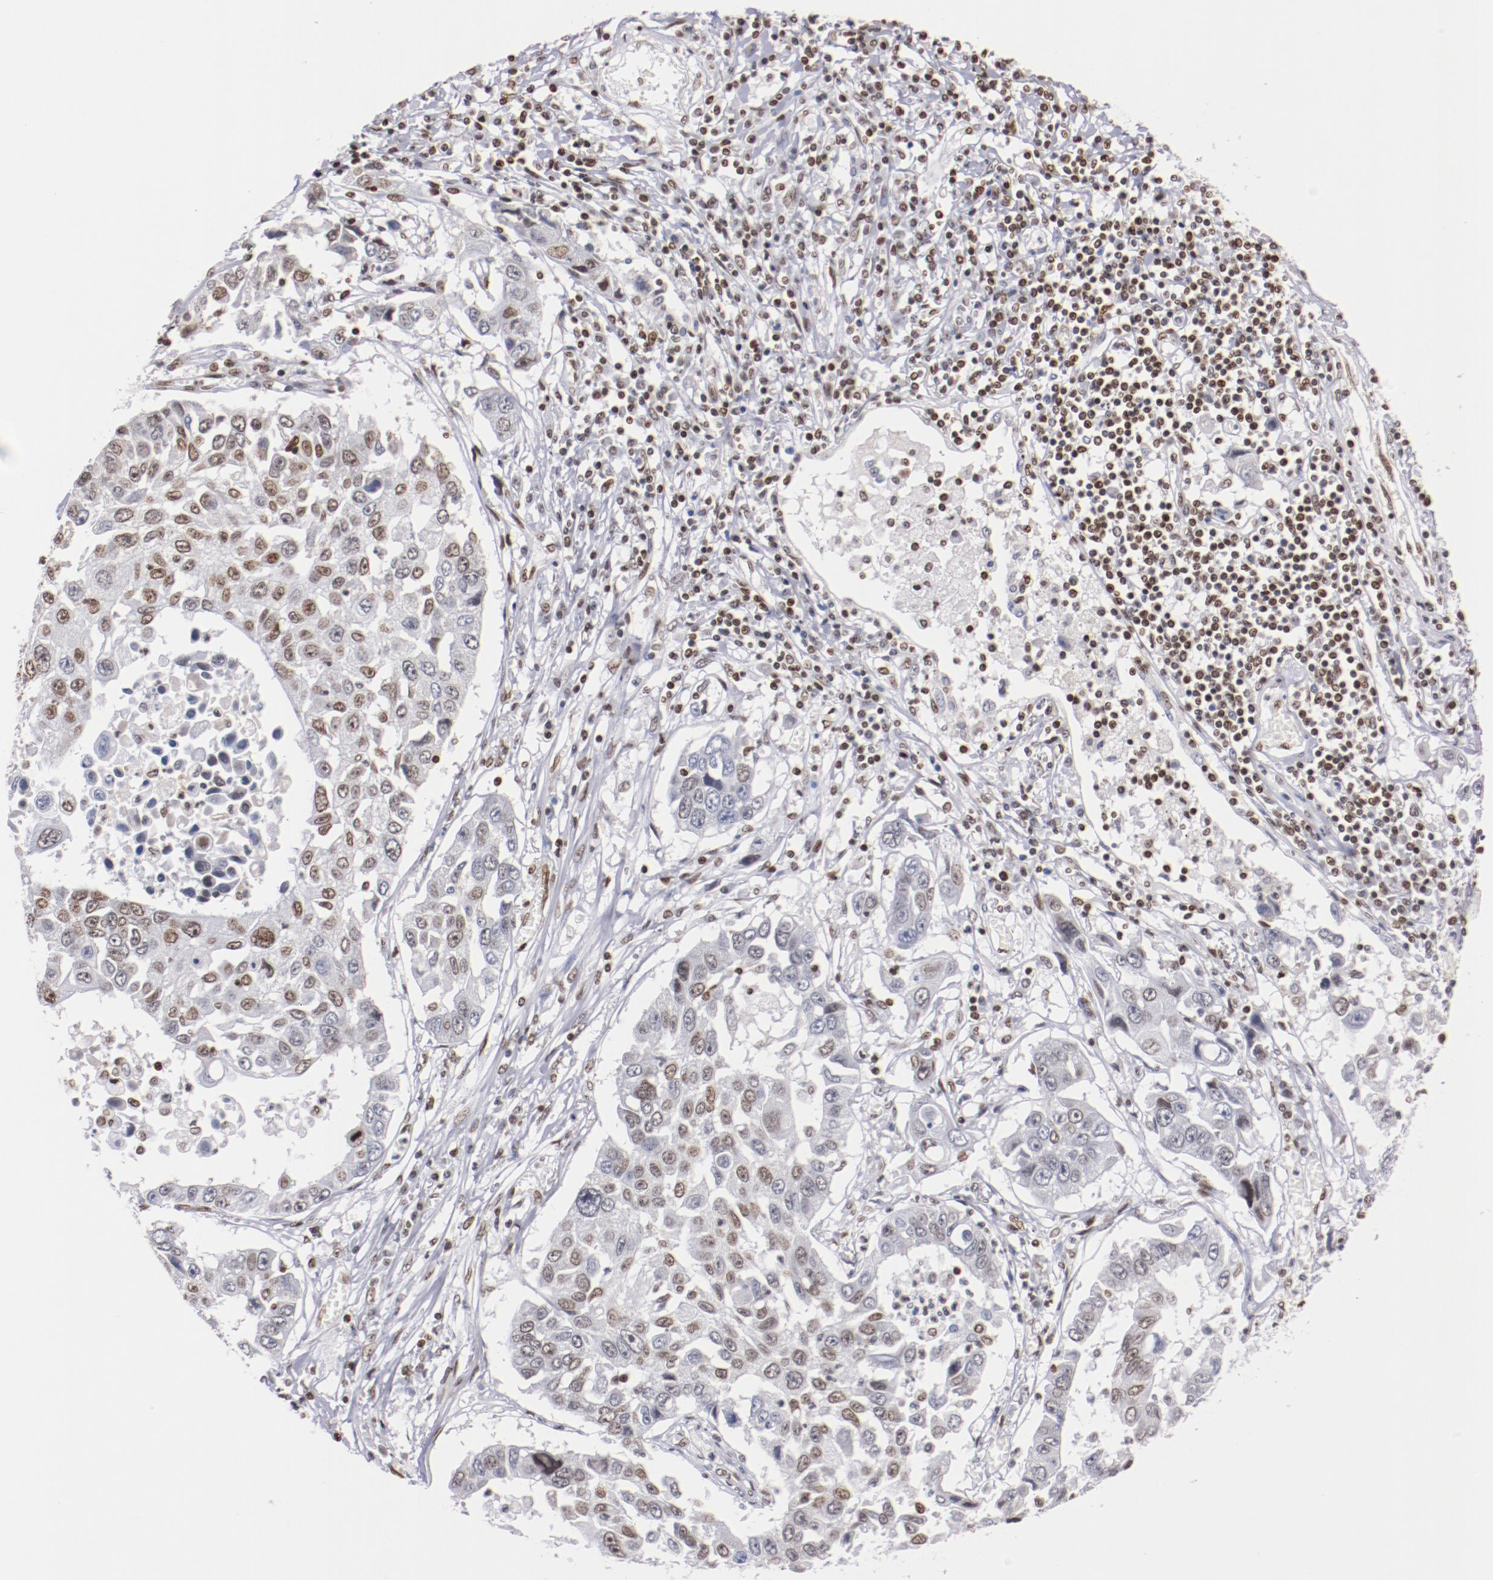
{"staining": {"intensity": "moderate", "quantity": "25%-75%", "location": "nuclear"}, "tissue": "lung cancer", "cell_type": "Tumor cells", "image_type": "cancer", "snomed": [{"axis": "morphology", "description": "Squamous cell carcinoma, NOS"}, {"axis": "topography", "description": "Lung"}], "caption": "A micrograph of squamous cell carcinoma (lung) stained for a protein reveals moderate nuclear brown staining in tumor cells.", "gene": "IFI16", "patient": {"sex": "male", "age": 71}}